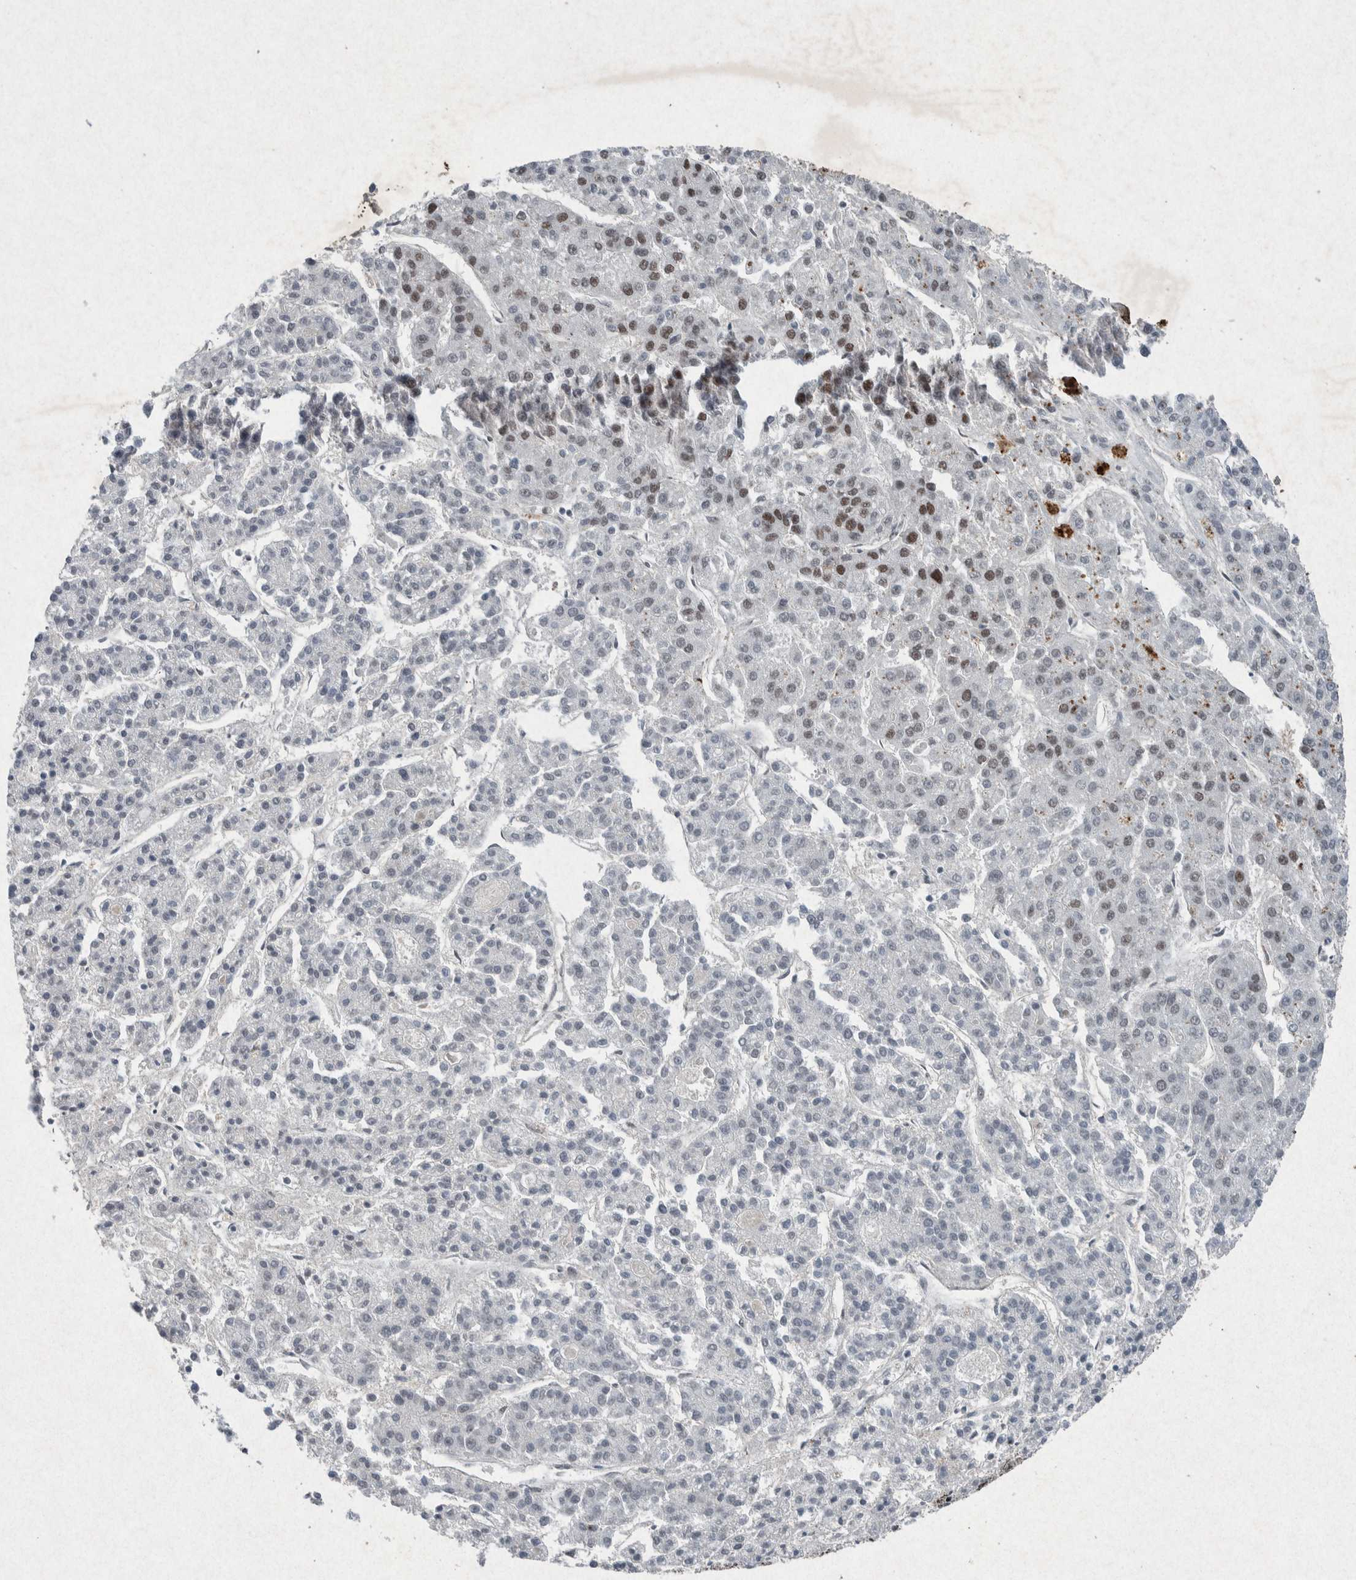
{"staining": {"intensity": "moderate", "quantity": "<25%", "location": "nuclear"}, "tissue": "liver cancer", "cell_type": "Tumor cells", "image_type": "cancer", "snomed": [{"axis": "morphology", "description": "Carcinoma, Hepatocellular, NOS"}, {"axis": "topography", "description": "Liver"}], "caption": "DAB (3,3'-diaminobenzidine) immunohistochemical staining of human liver cancer shows moderate nuclear protein expression in about <25% of tumor cells.", "gene": "TAF10", "patient": {"sex": "male", "age": 70}}